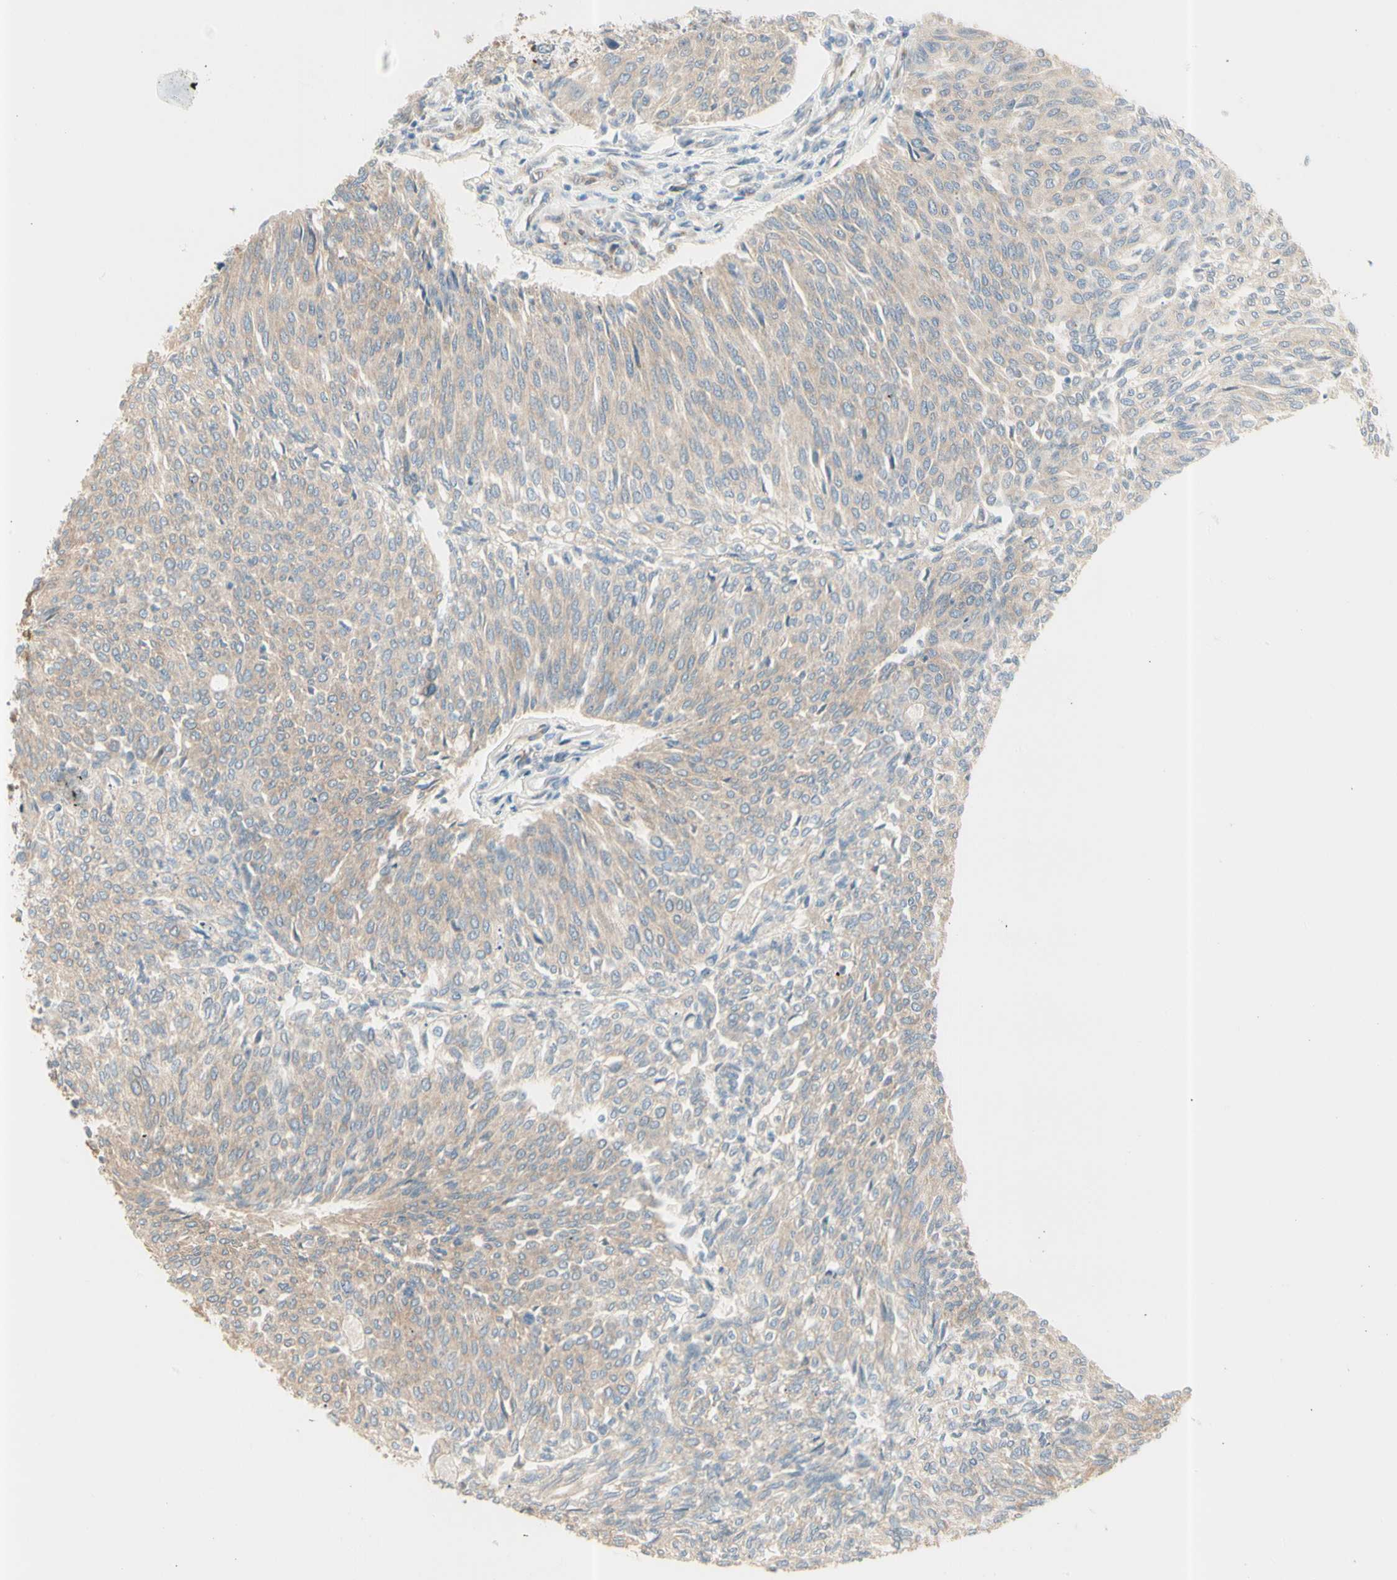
{"staining": {"intensity": "weak", "quantity": ">75%", "location": "cytoplasmic/membranous"}, "tissue": "urothelial cancer", "cell_type": "Tumor cells", "image_type": "cancer", "snomed": [{"axis": "morphology", "description": "Urothelial carcinoma, Low grade"}, {"axis": "topography", "description": "Urinary bladder"}], "caption": "Urothelial cancer was stained to show a protein in brown. There is low levels of weak cytoplasmic/membranous expression in about >75% of tumor cells.", "gene": "IRAG1", "patient": {"sex": "female", "age": 79}}